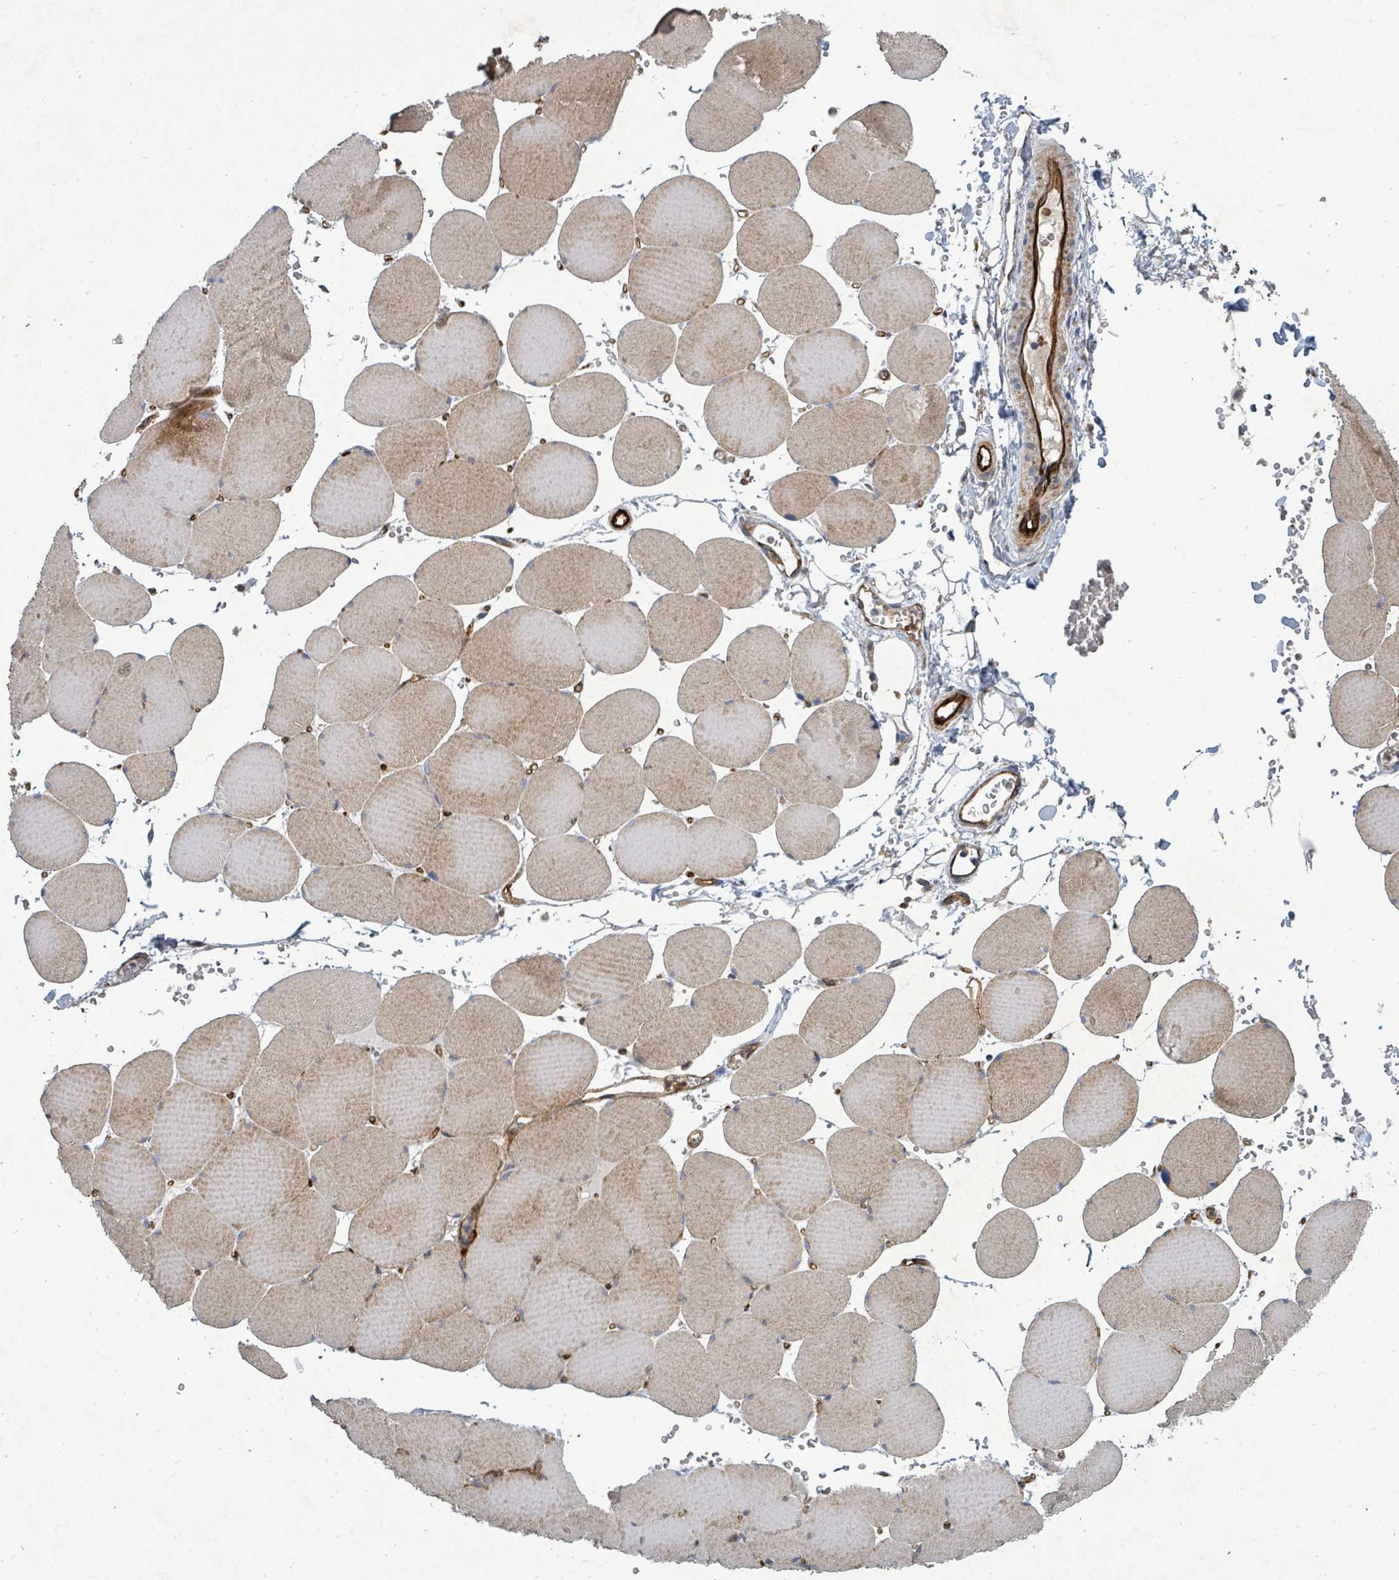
{"staining": {"intensity": "moderate", "quantity": "25%-75%", "location": "cytoplasmic/membranous"}, "tissue": "skeletal muscle", "cell_type": "Myocytes", "image_type": "normal", "snomed": [{"axis": "morphology", "description": "Normal tissue, NOS"}, {"axis": "topography", "description": "Skeletal muscle"}, {"axis": "topography", "description": "Head-Neck"}], "caption": "Immunohistochemistry (DAB (3,3'-diaminobenzidine)) staining of normal human skeletal muscle demonstrates moderate cytoplasmic/membranous protein staining in about 25%-75% of myocytes.", "gene": "IFIT1", "patient": {"sex": "male", "age": 66}}